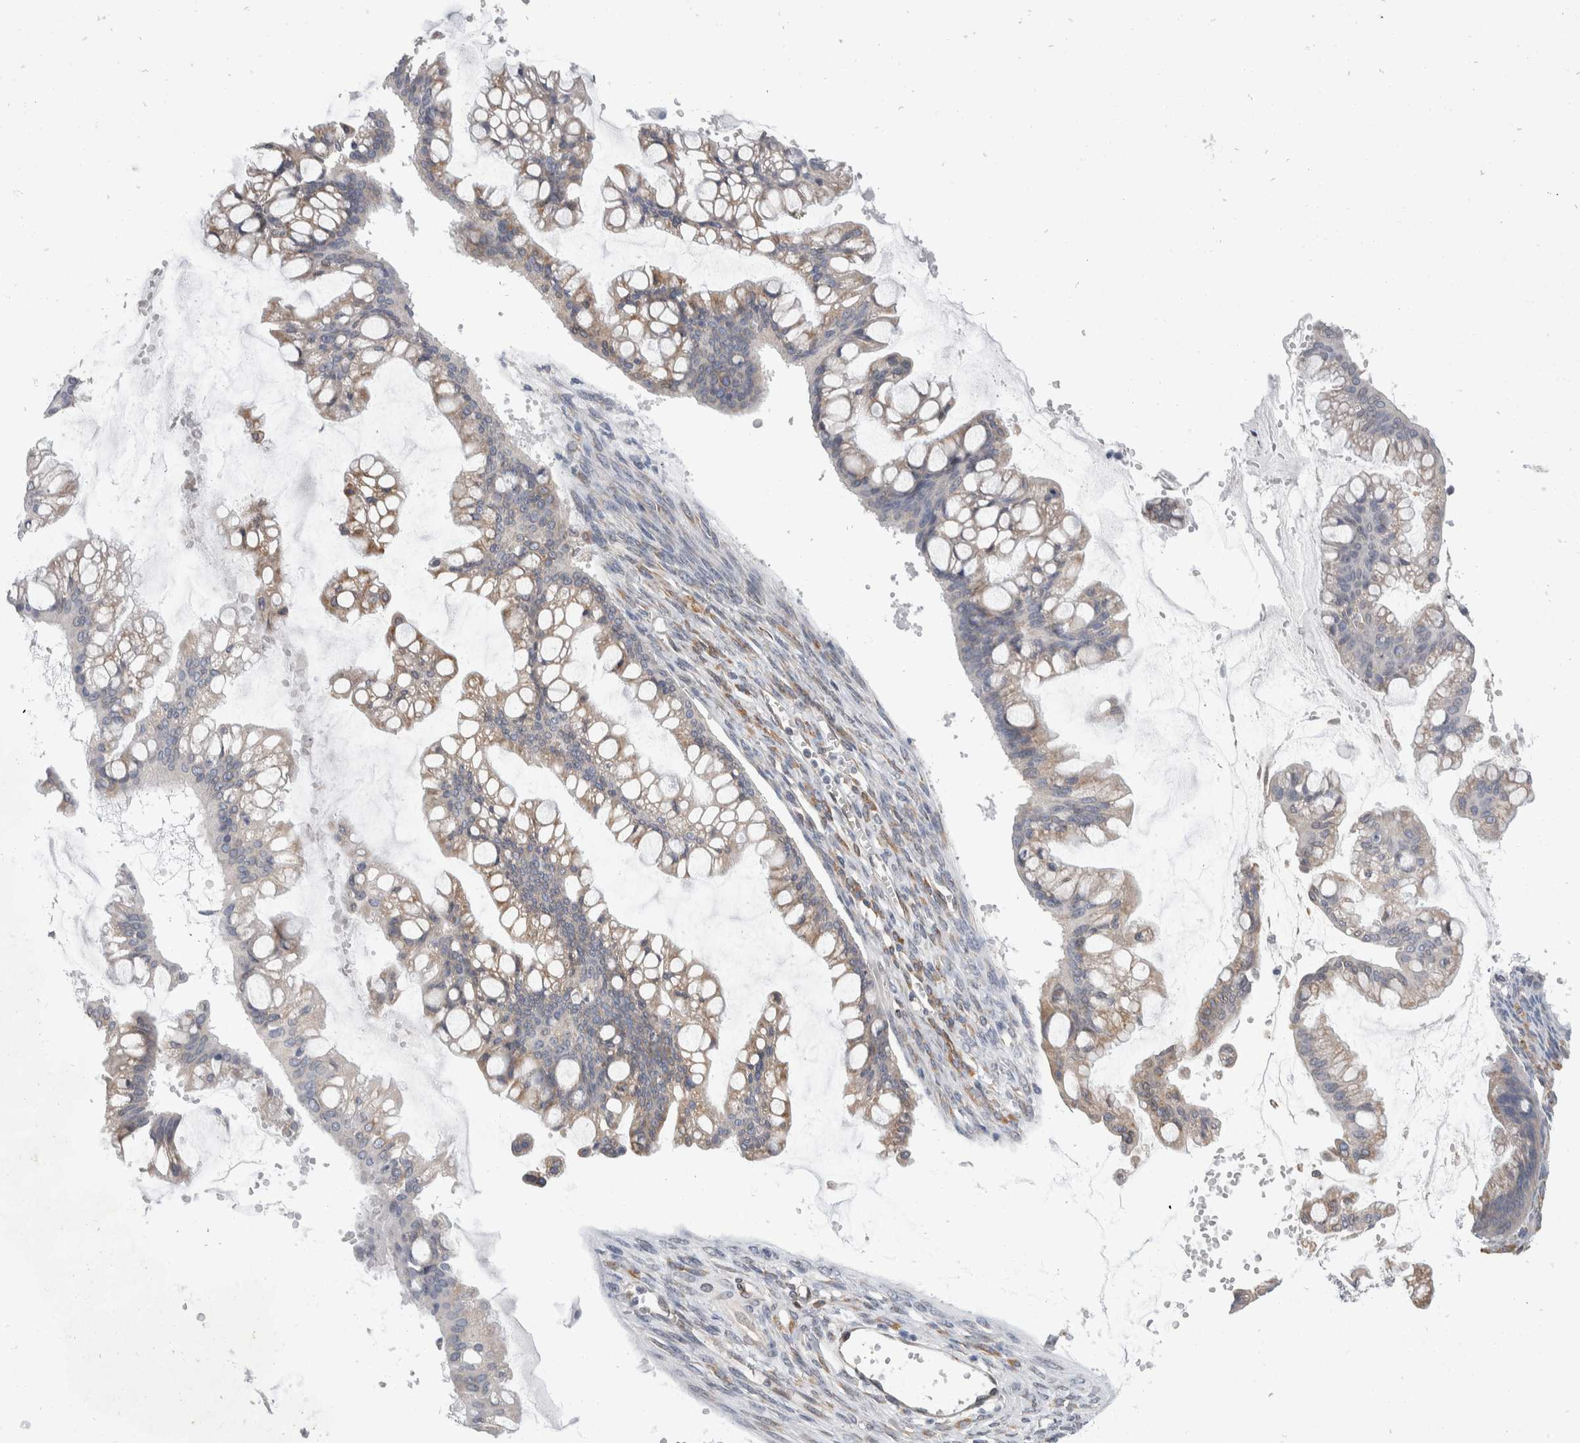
{"staining": {"intensity": "weak", "quantity": ">75%", "location": "cytoplasmic/membranous"}, "tissue": "ovarian cancer", "cell_type": "Tumor cells", "image_type": "cancer", "snomed": [{"axis": "morphology", "description": "Cystadenocarcinoma, mucinous, NOS"}, {"axis": "topography", "description": "Ovary"}], "caption": "Tumor cells demonstrate low levels of weak cytoplasmic/membranous staining in approximately >75% of cells in ovarian mucinous cystadenocarcinoma.", "gene": "TMEM245", "patient": {"sex": "female", "age": 73}}